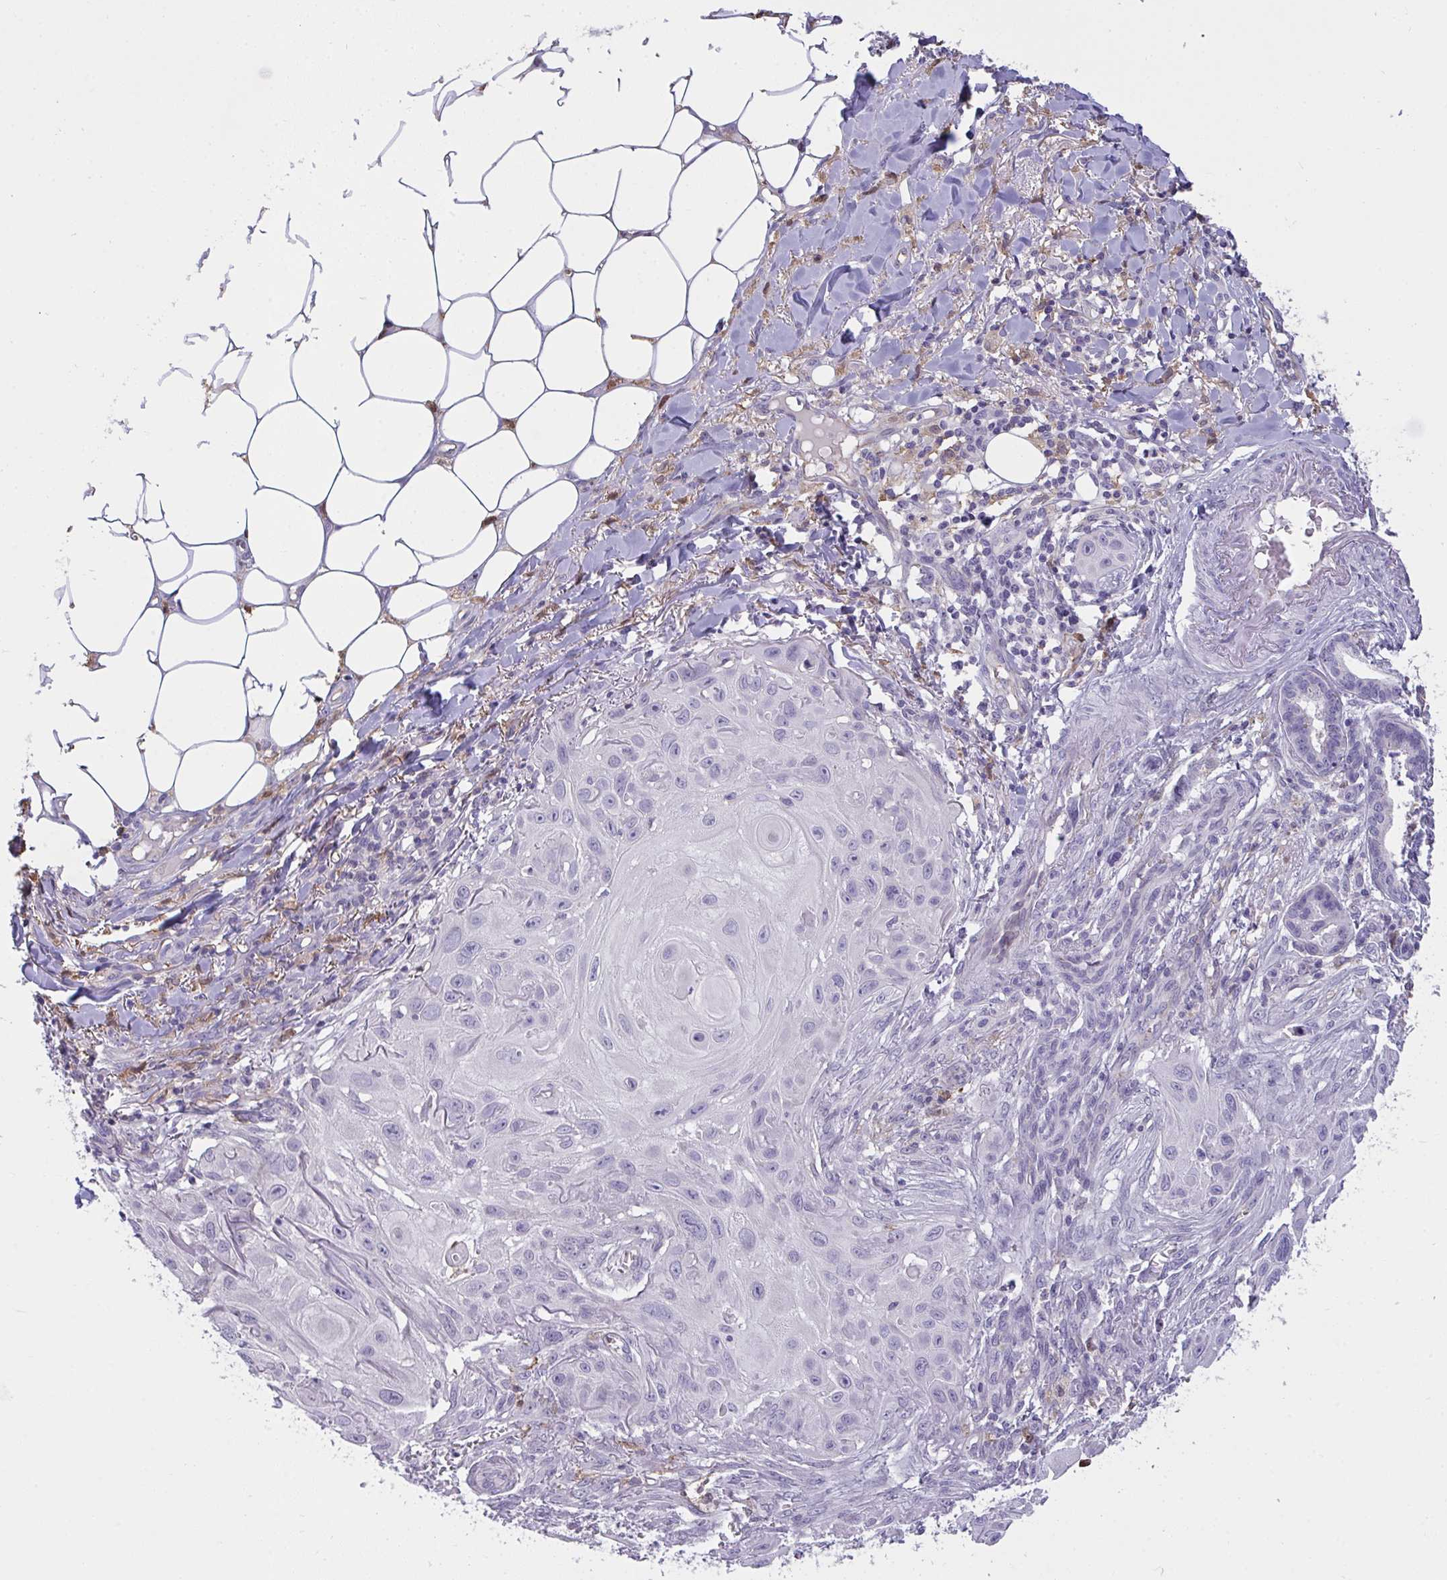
{"staining": {"intensity": "negative", "quantity": "none", "location": "none"}, "tissue": "skin cancer", "cell_type": "Tumor cells", "image_type": "cancer", "snomed": [{"axis": "morphology", "description": "Squamous cell carcinoma, NOS"}, {"axis": "topography", "description": "Skin"}], "caption": "This is an IHC photomicrograph of skin cancer. There is no expression in tumor cells.", "gene": "SEMA6B", "patient": {"sex": "female", "age": 91}}